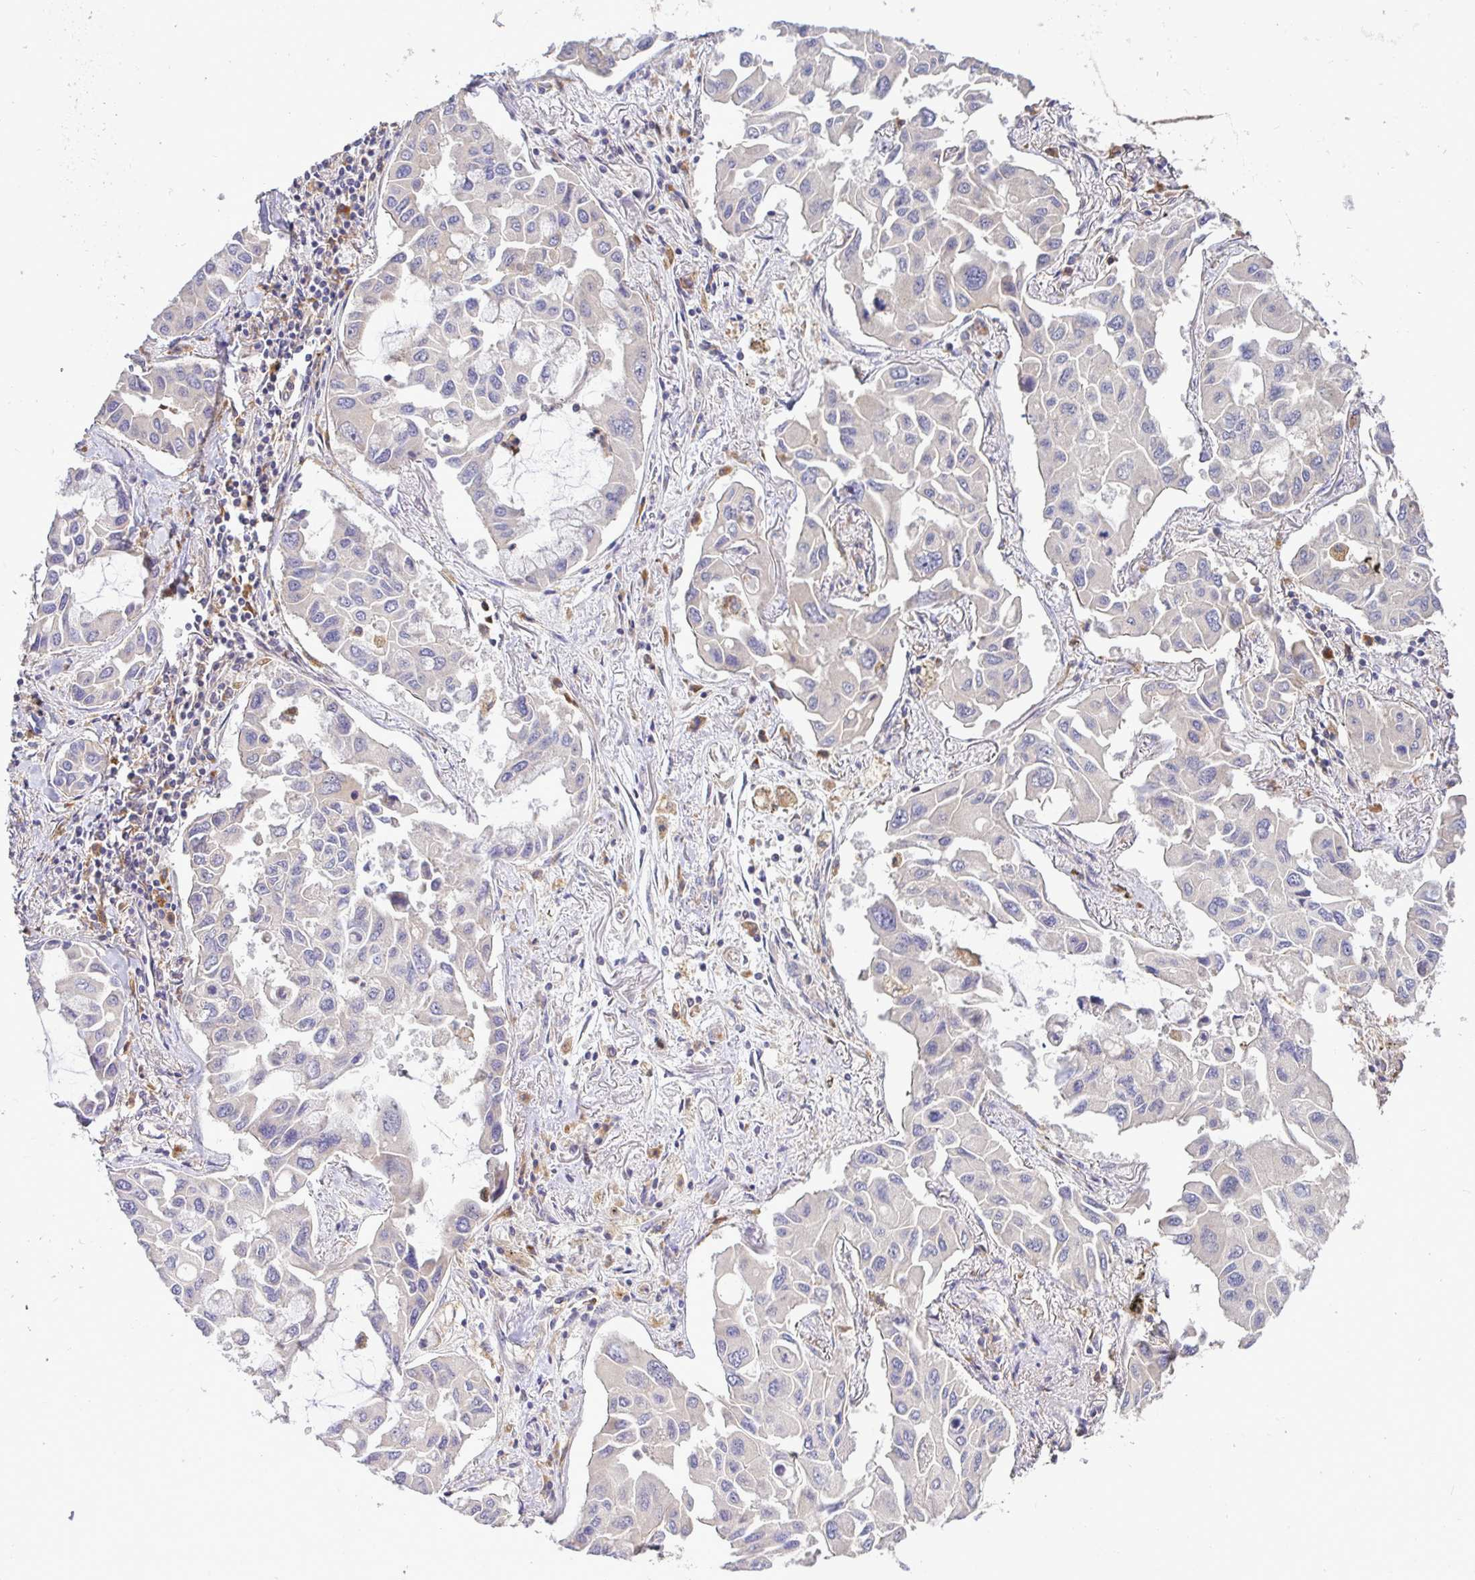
{"staining": {"intensity": "negative", "quantity": "none", "location": "none"}, "tissue": "lung cancer", "cell_type": "Tumor cells", "image_type": "cancer", "snomed": [{"axis": "morphology", "description": "Adenocarcinoma, NOS"}, {"axis": "topography", "description": "Lung"}], "caption": "This image is of lung adenocarcinoma stained with immunohistochemistry to label a protein in brown with the nuclei are counter-stained blue. There is no staining in tumor cells.", "gene": "ATP6V1F", "patient": {"sex": "male", "age": 64}}